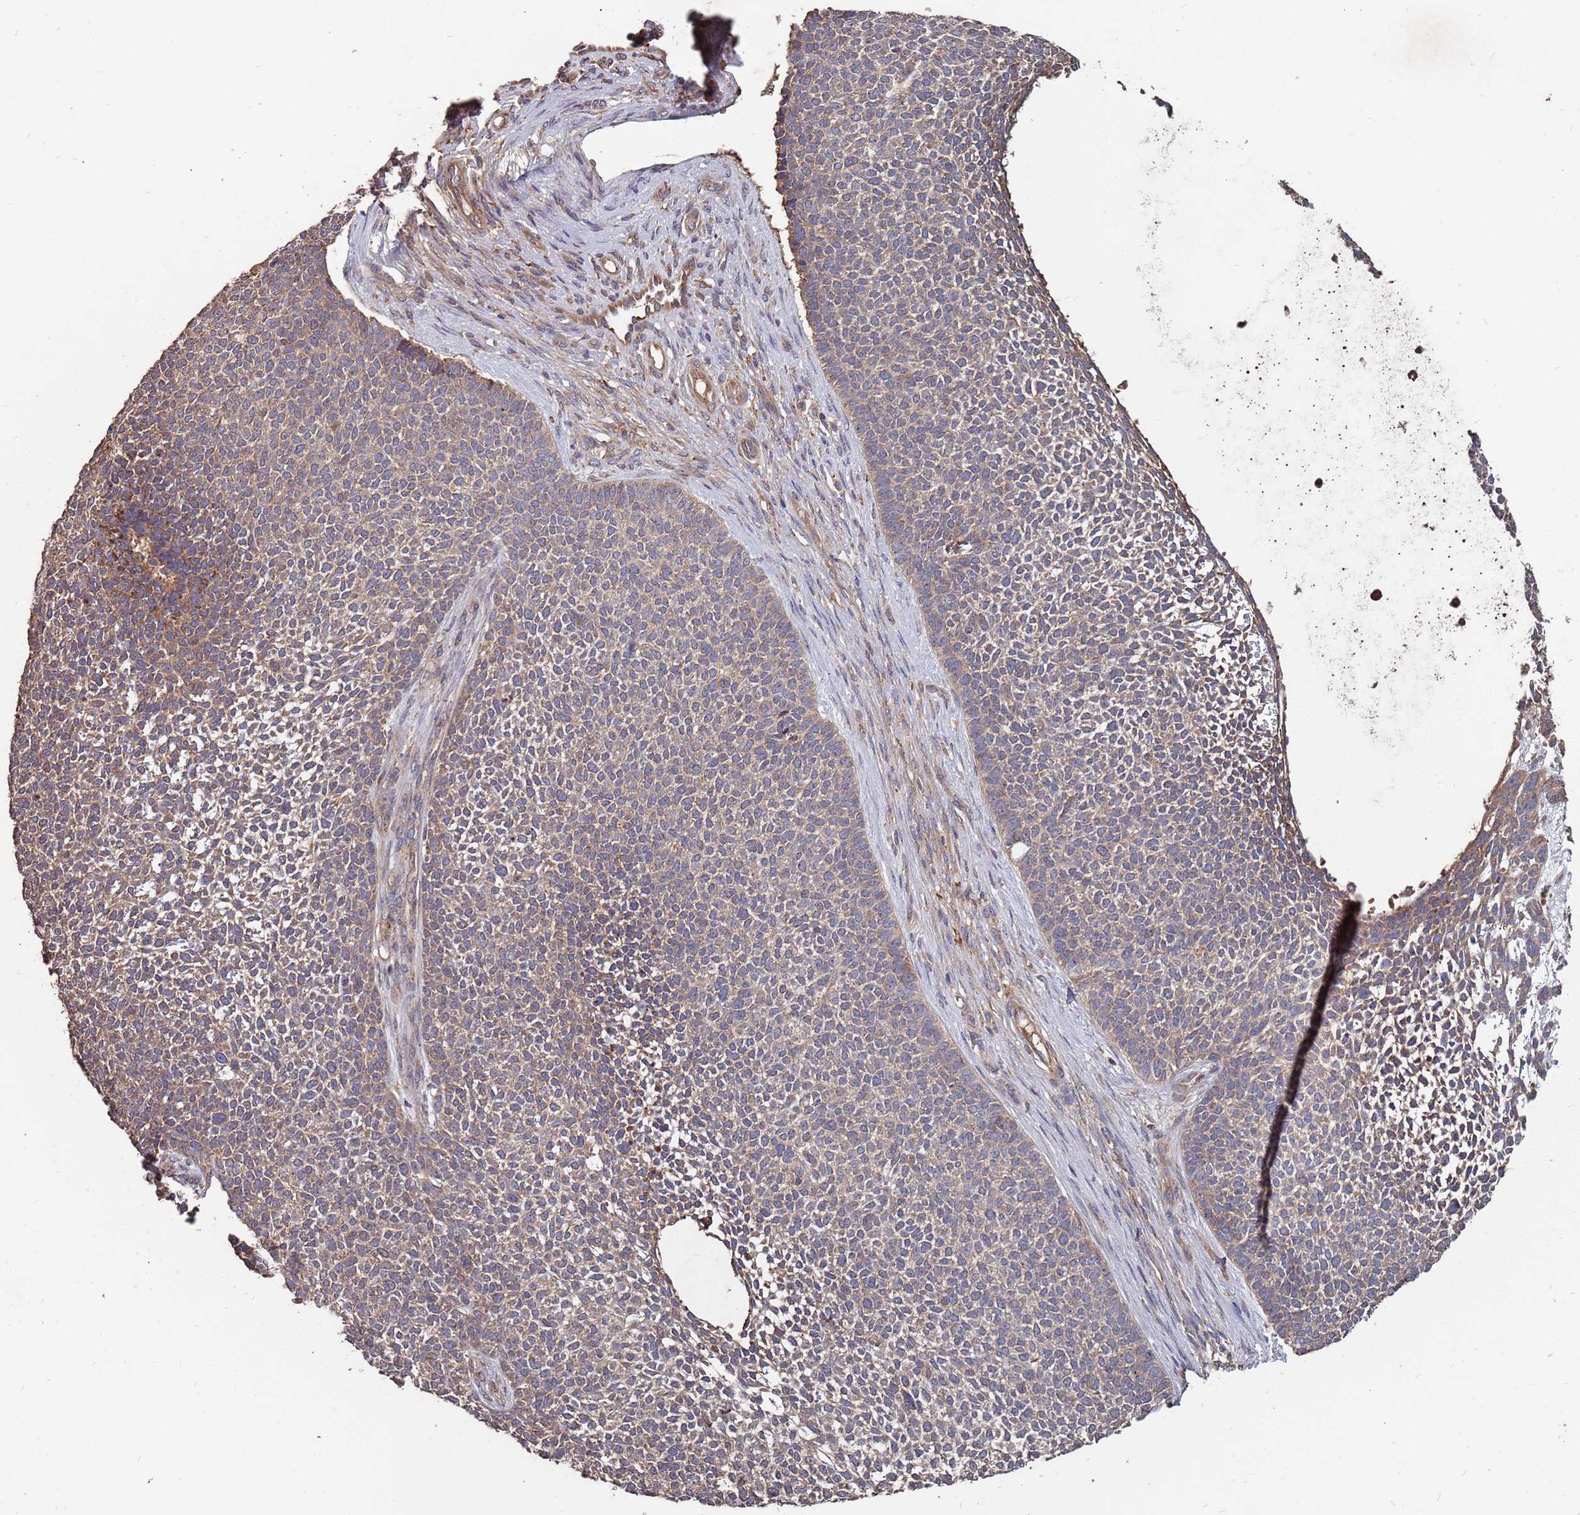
{"staining": {"intensity": "moderate", "quantity": "25%-75%", "location": "cytoplasmic/membranous"}, "tissue": "skin cancer", "cell_type": "Tumor cells", "image_type": "cancer", "snomed": [{"axis": "morphology", "description": "Basal cell carcinoma"}, {"axis": "topography", "description": "Skin"}], "caption": "A high-resolution photomicrograph shows immunohistochemistry staining of skin cancer, which reveals moderate cytoplasmic/membranous expression in about 25%-75% of tumor cells.", "gene": "ATG5", "patient": {"sex": "female", "age": 84}}